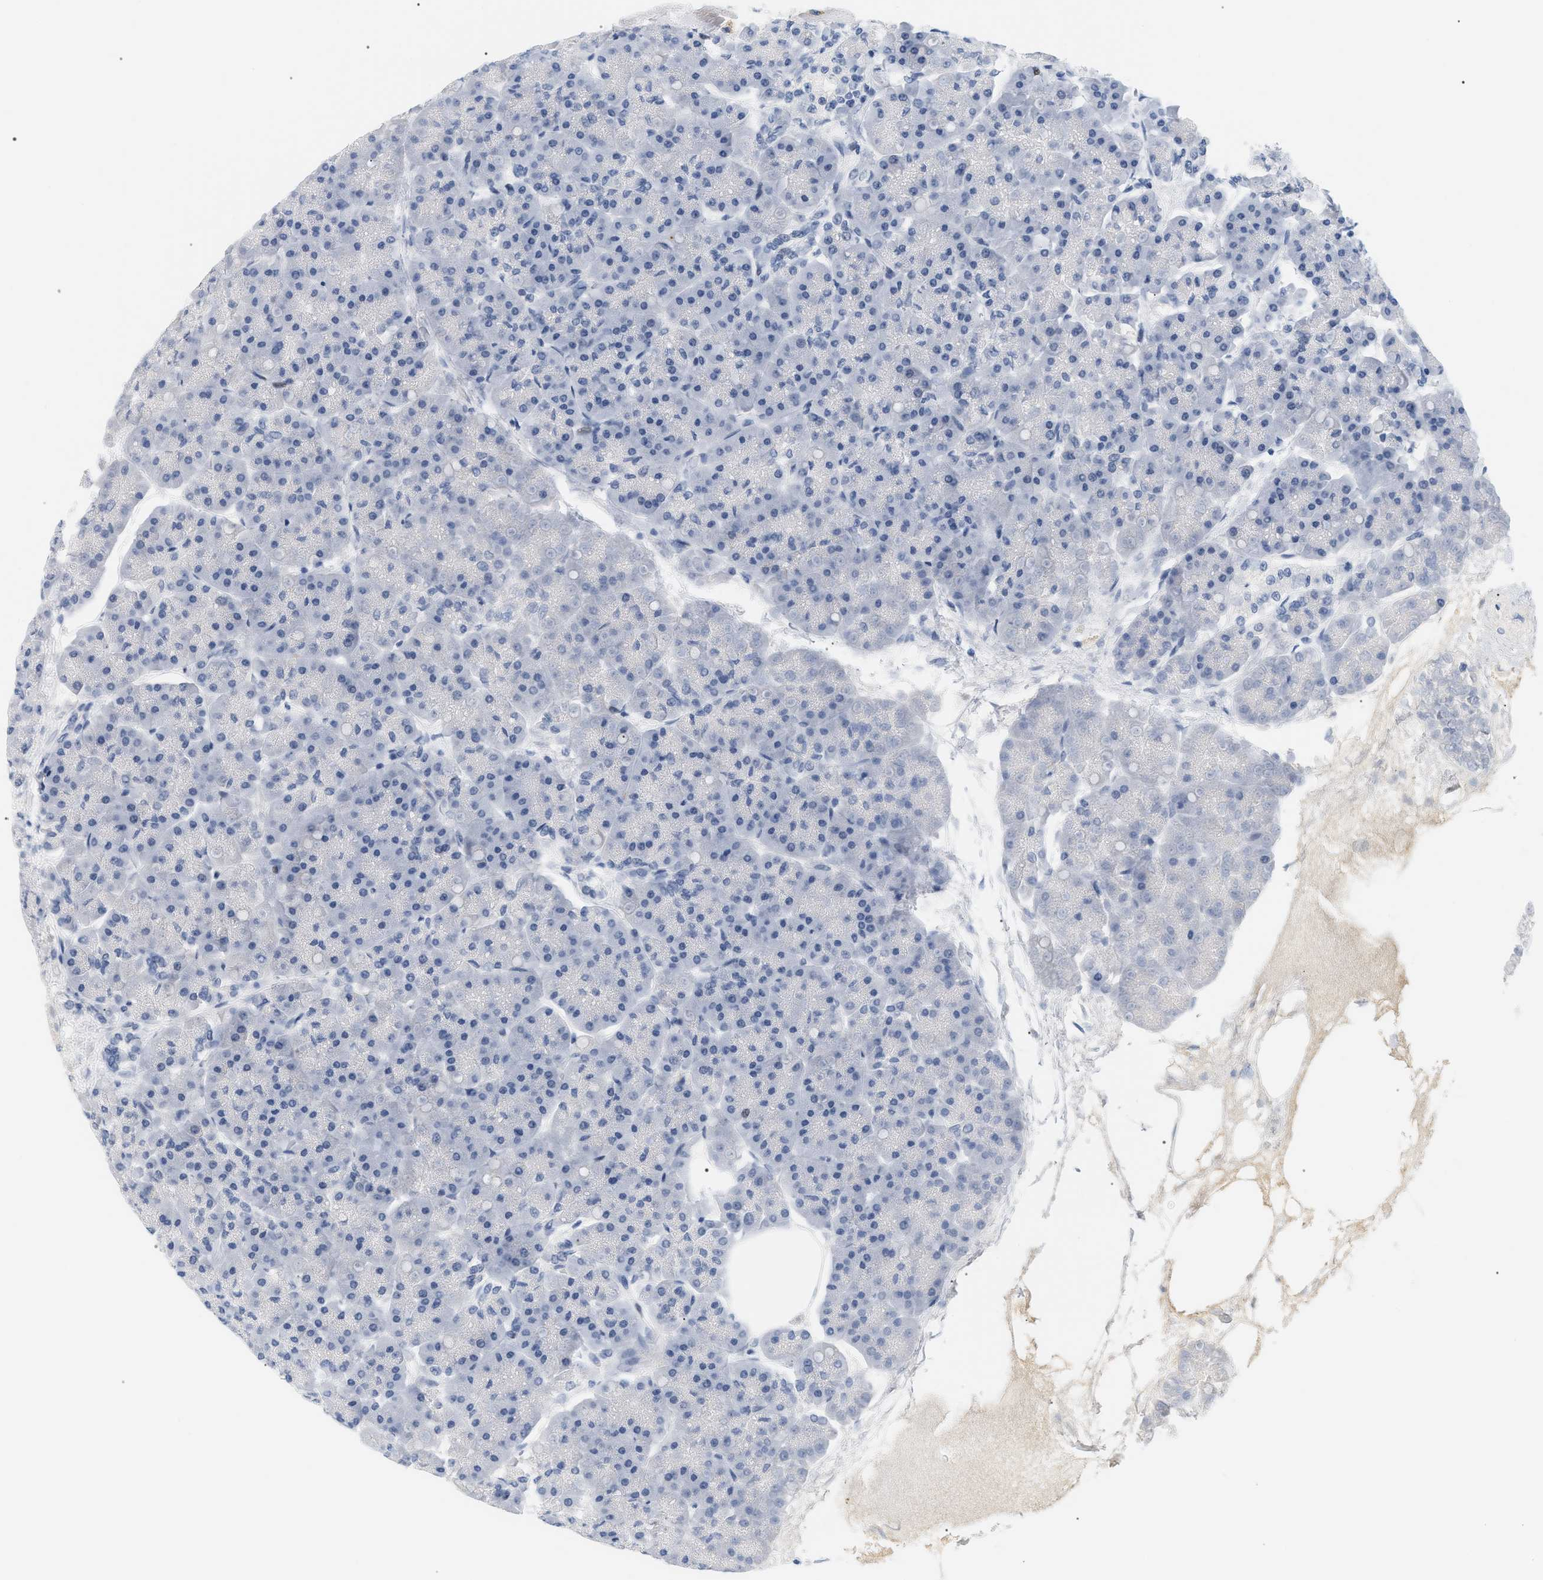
{"staining": {"intensity": "negative", "quantity": "none", "location": "none"}, "tissue": "pancreas", "cell_type": "Exocrine glandular cells", "image_type": "normal", "snomed": [{"axis": "morphology", "description": "Normal tissue, NOS"}, {"axis": "topography", "description": "Pancreas"}], "caption": "The image reveals no staining of exocrine glandular cells in benign pancreas.", "gene": "CFH", "patient": {"sex": "female", "age": 70}}